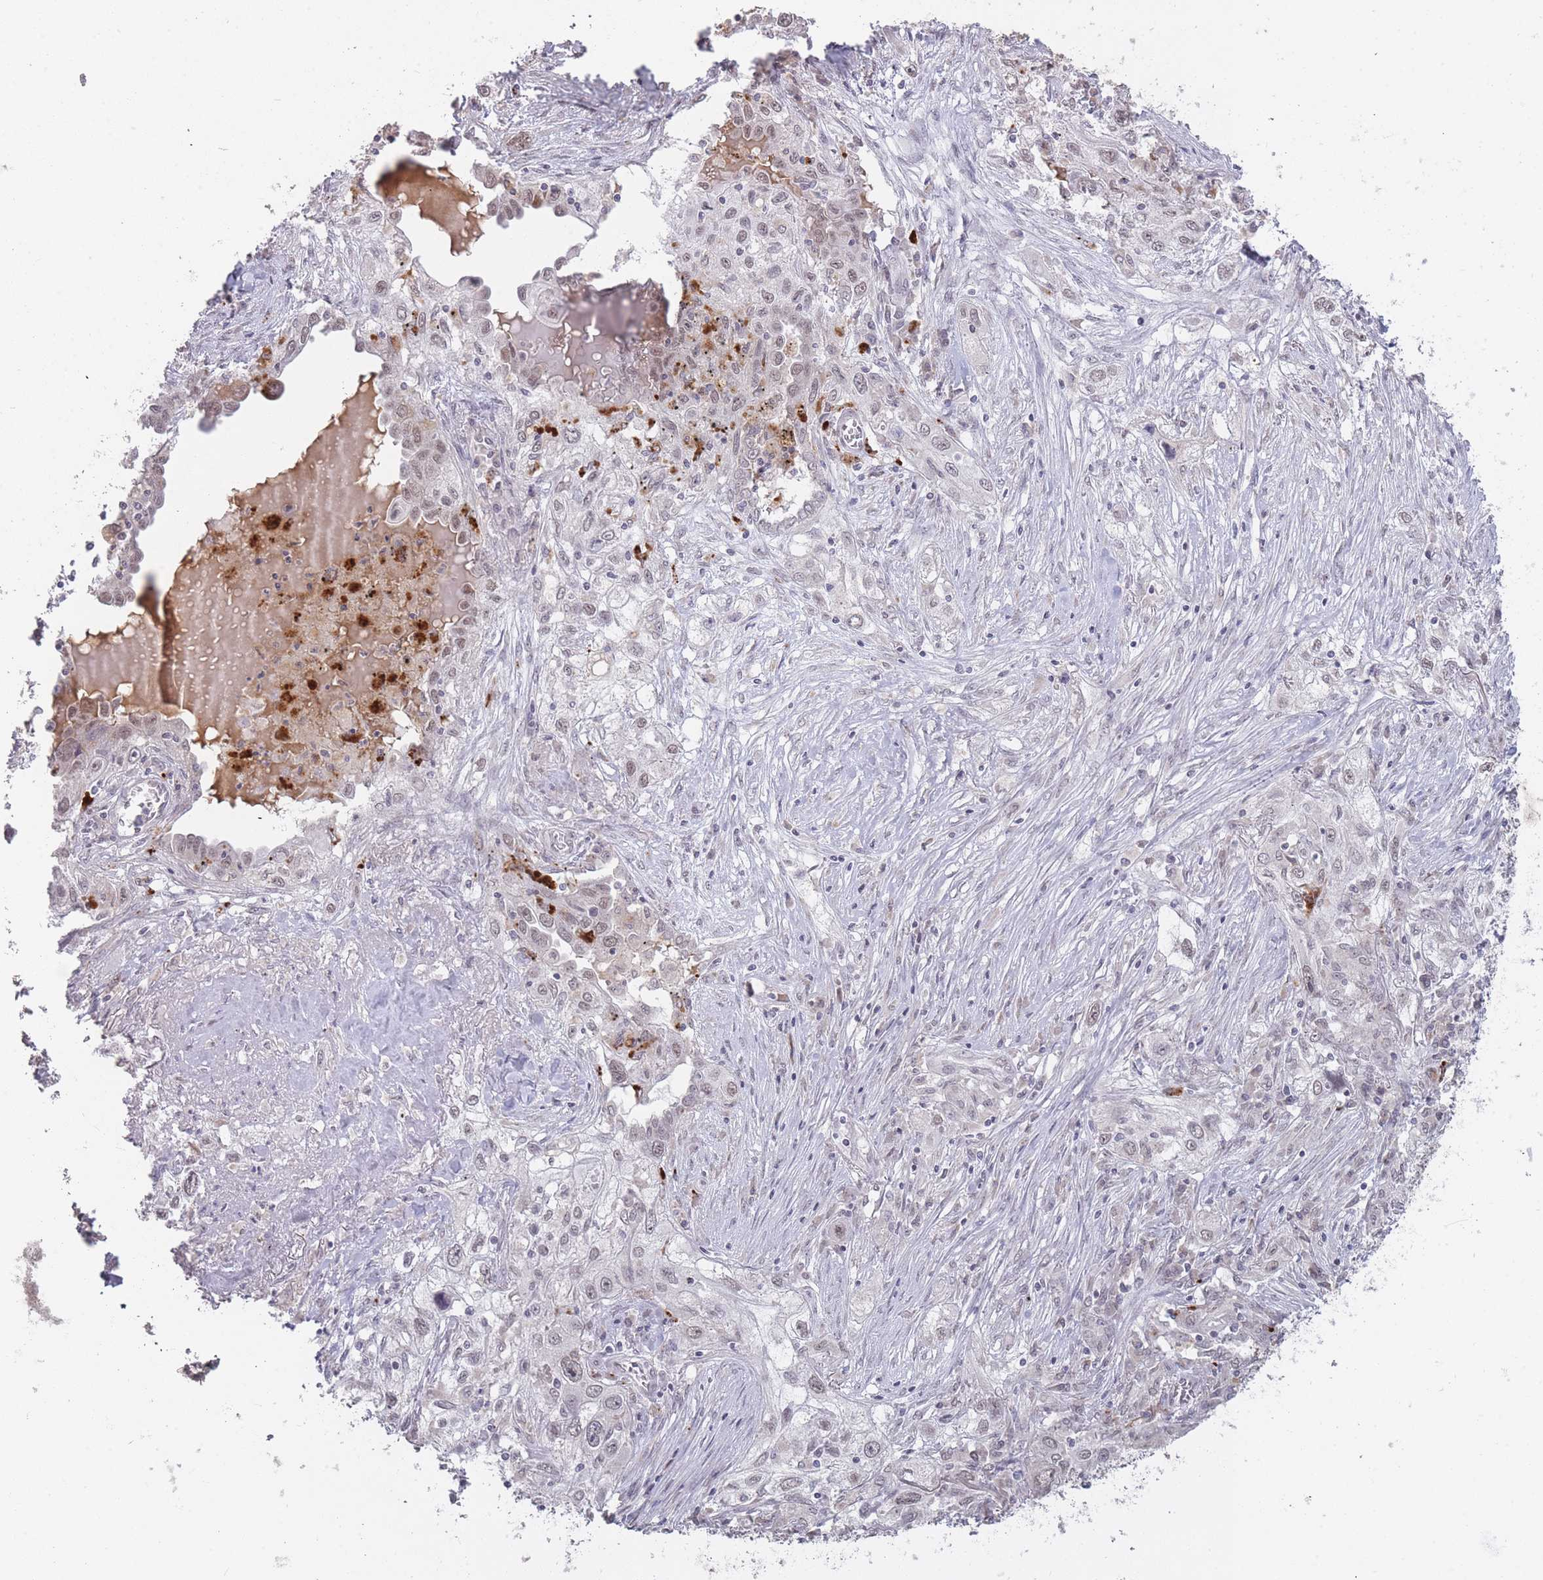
{"staining": {"intensity": "negative", "quantity": "none", "location": "none"}, "tissue": "lung cancer", "cell_type": "Tumor cells", "image_type": "cancer", "snomed": [{"axis": "morphology", "description": "Squamous cell carcinoma, NOS"}, {"axis": "topography", "description": "Lung"}], "caption": "High power microscopy histopathology image of an immunohistochemistry (IHC) micrograph of lung cancer (squamous cell carcinoma), revealing no significant expression in tumor cells. The staining was performed using DAB to visualize the protein expression in brown, while the nuclei were stained in blue with hematoxylin (Magnification: 20x).", "gene": "HNRNPUL1", "patient": {"sex": "female", "age": 69}}